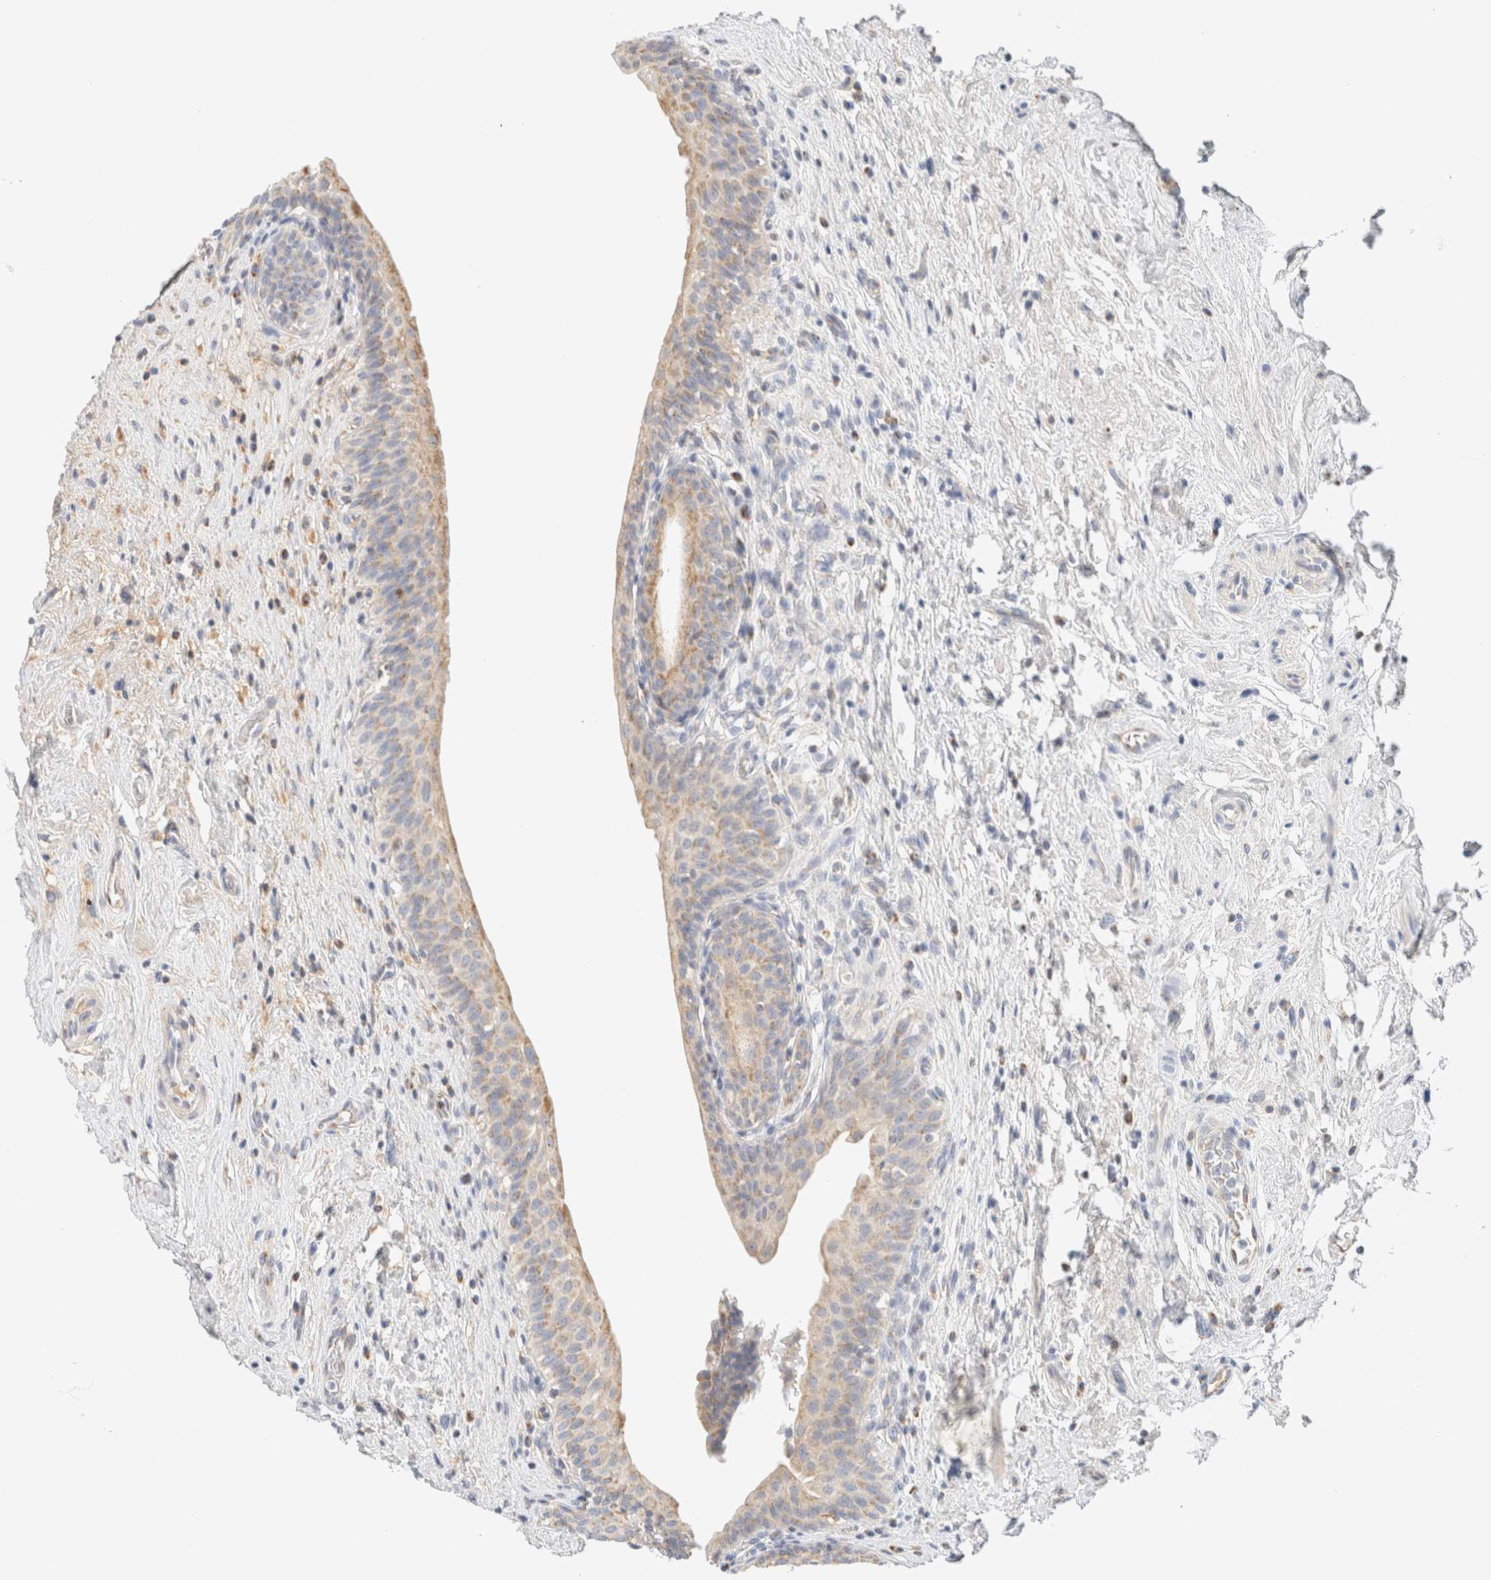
{"staining": {"intensity": "weak", "quantity": ">75%", "location": "cytoplasmic/membranous"}, "tissue": "urinary bladder", "cell_type": "Urothelial cells", "image_type": "normal", "snomed": [{"axis": "morphology", "description": "Normal tissue, NOS"}, {"axis": "topography", "description": "Urinary bladder"}], "caption": "Protein staining reveals weak cytoplasmic/membranous expression in about >75% of urothelial cells in unremarkable urinary bladder.", "gene": "HDHD3", "patient": {"sex": "male", "age": 83}}